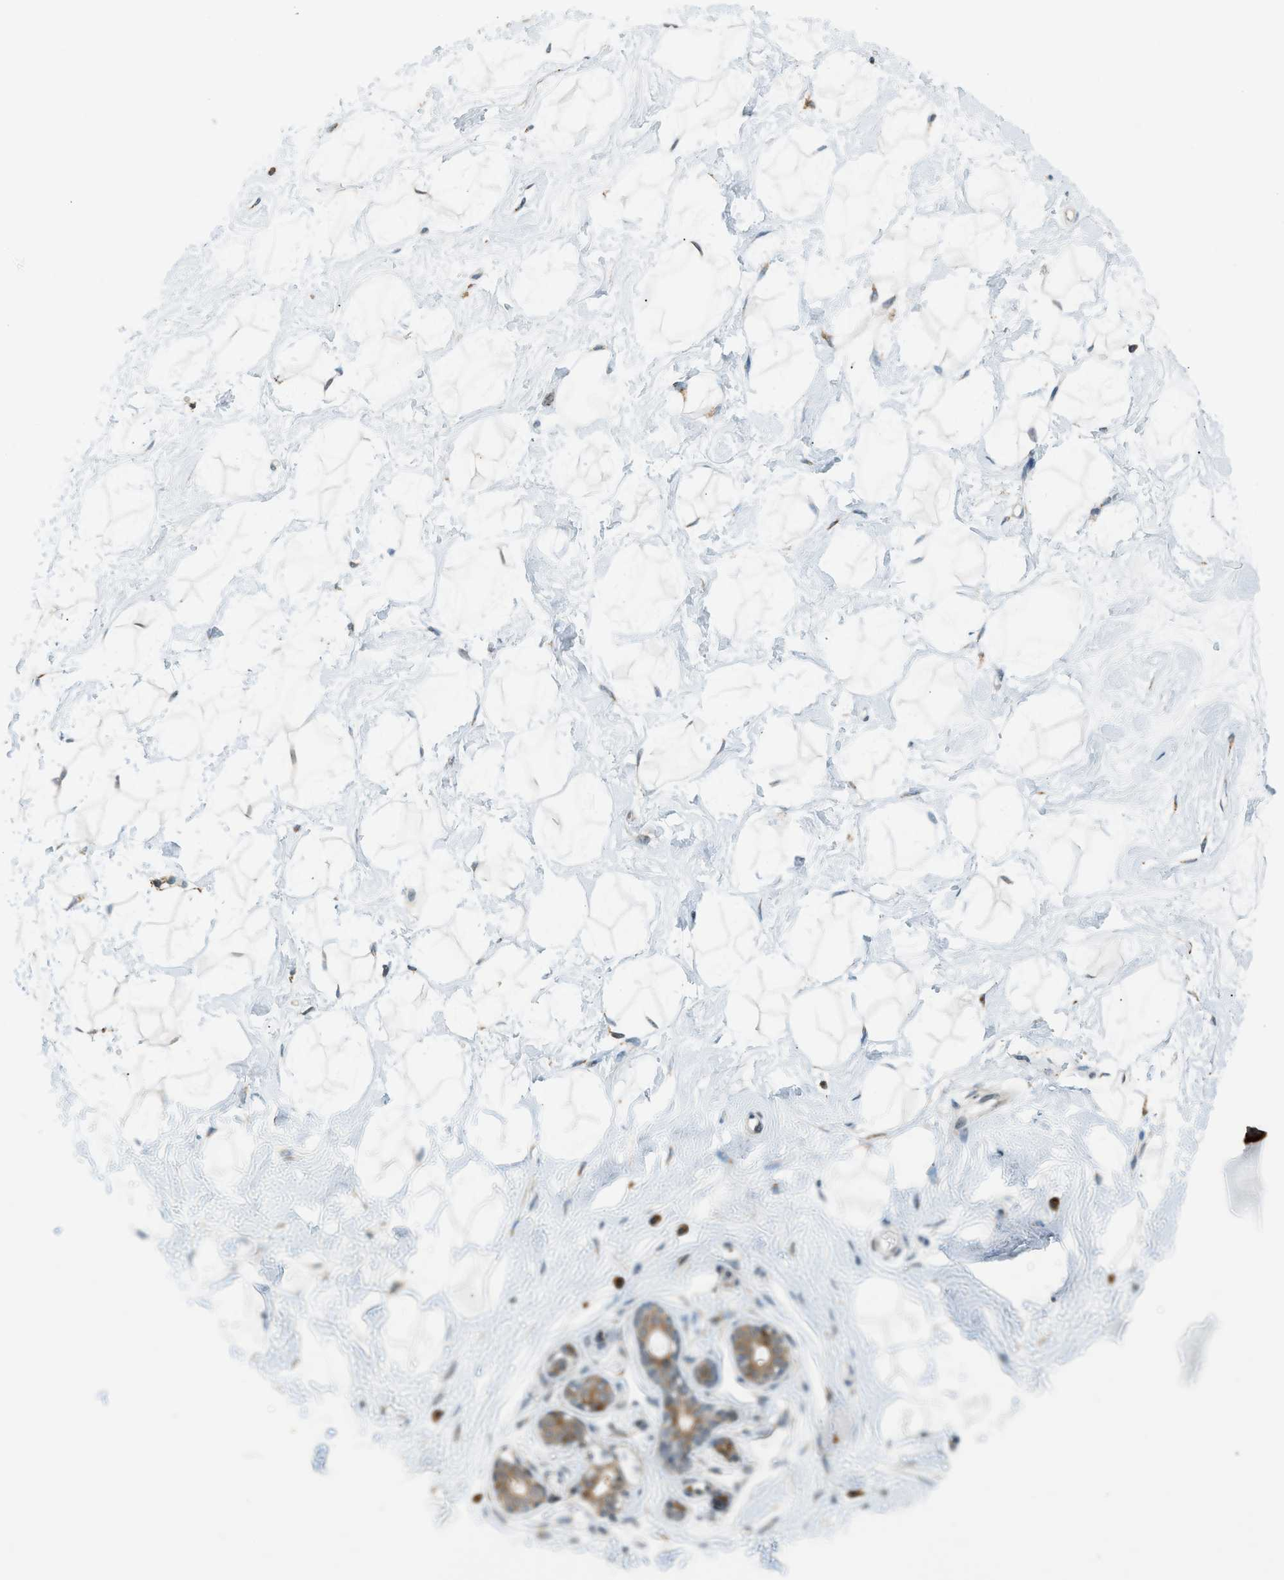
{"staining": {"intensity": "weak", "quantity": "25%-75%", "location": "cytoplasmic/membranous"}, "tissue": "breast", "cell_type": "Adipocytes", "image_type": "normal", "snomed": [{"axis": "morphology", "description": "Normal tissue, NOS"}, {"axis": "topography", "description": "Breast"}], "caption": "This histopathology image demonstrates immunohistochemistry (IHC) staining of normal human breast, with low weak cytoplasmic/membranous staining in approximately 25%-75% of adipocytes.", "gene": "SEMA4D", "patient": {"sex": "female", "age": 23}}